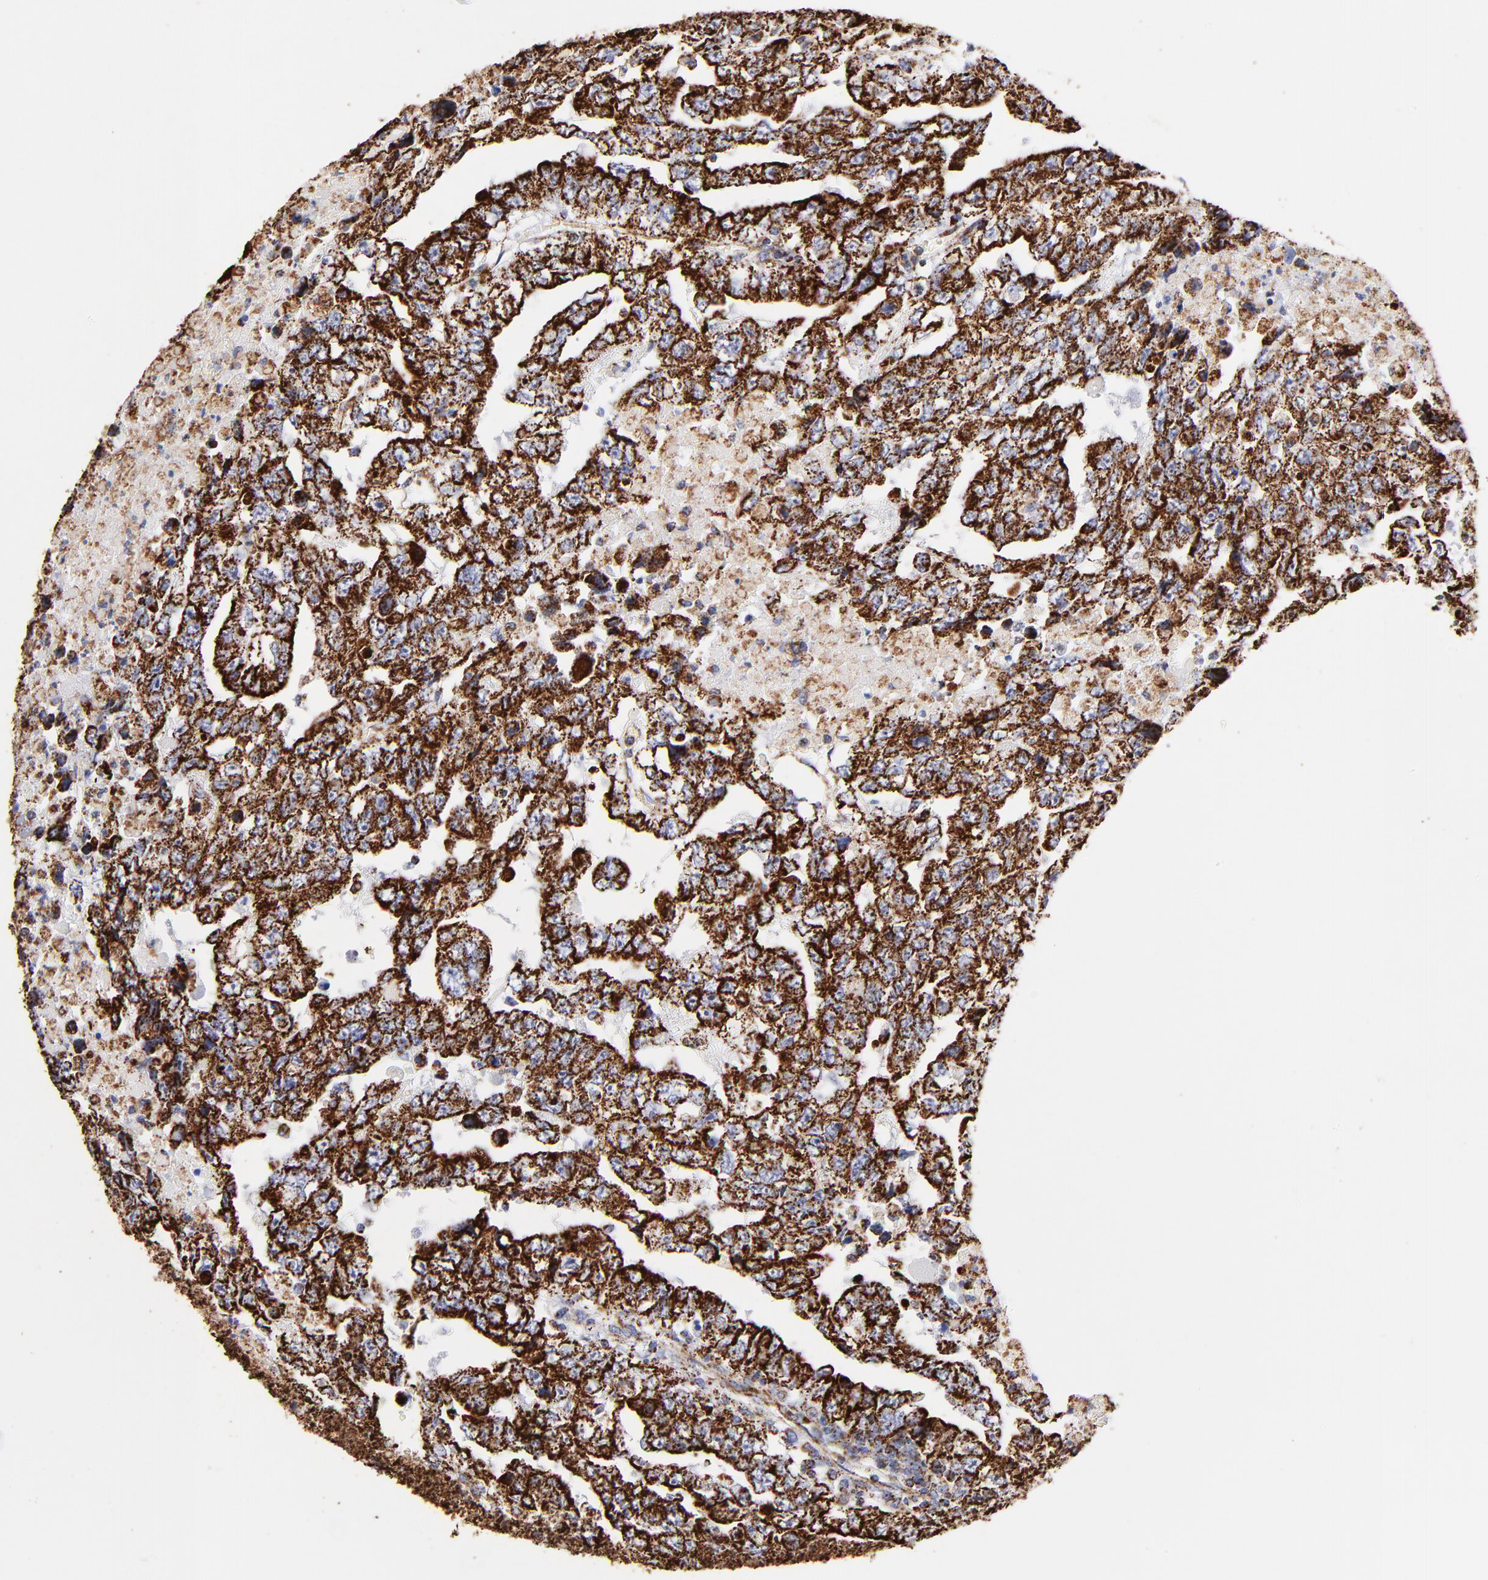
{"staining": {"intensity": "strong", "quantity": ">75%", "location": "cytoplasmic/membranous"}, "tissue": "testis cancer", "cell_type": "Tumor cells", "image_type": "cancer", "snomed": [{"axis": "morphology", "description": "Carcinoma, Embryonal, NOS"}, {"axis": "topography", "description": "Testis"}], "caption": "Immunohistochemistry (DAB) staining of human testis cancer reveals strong cytoplasmic/membranous protein positivity in about >75% of tumor cells.", "gene": "PHB1", "patient": {"sex": "male", "age": 36}}